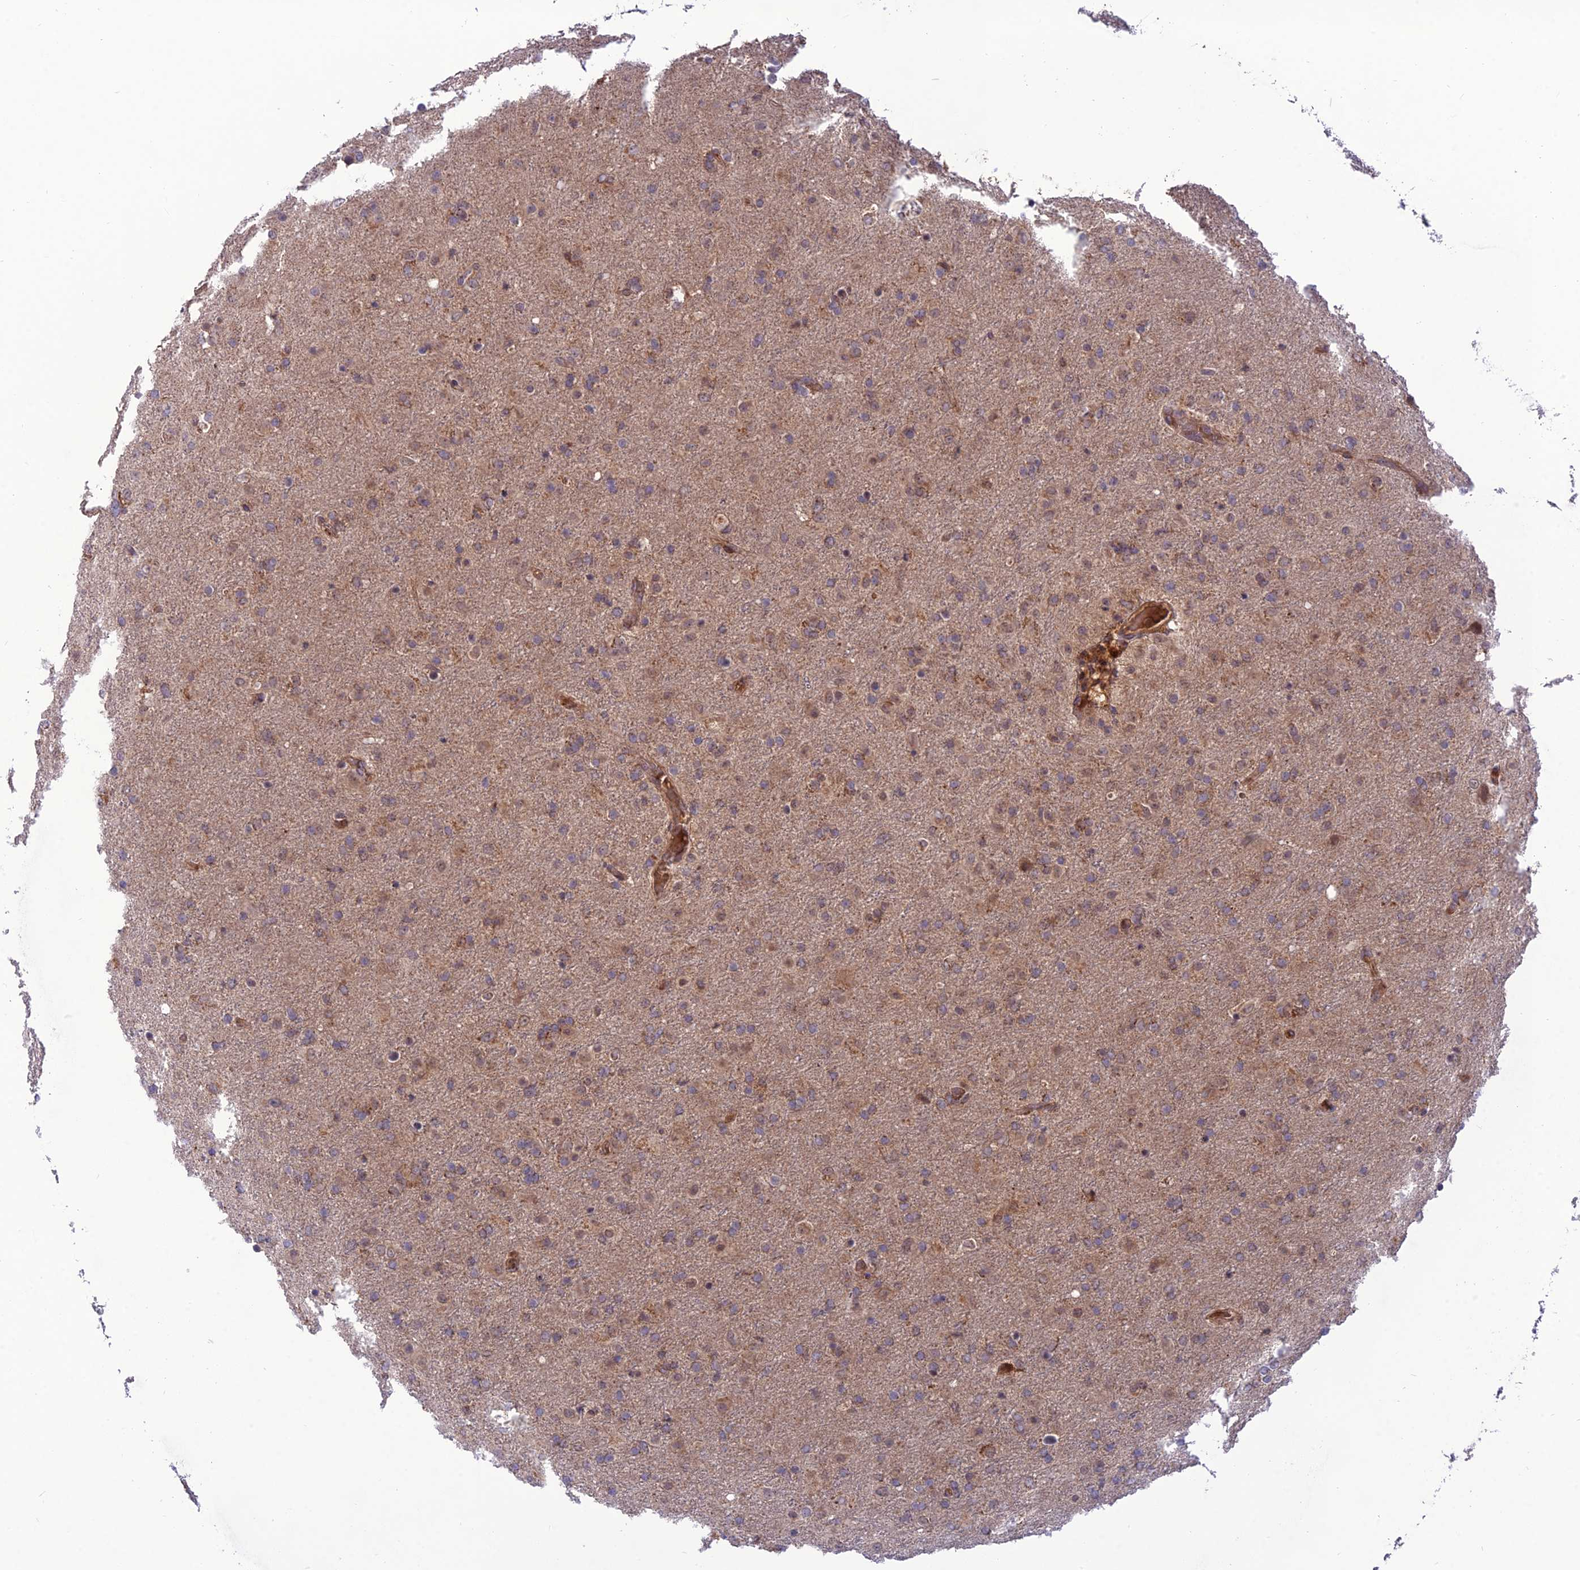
{"staining": {"intensity": "weak", "quantity": "25%-75%", "location": "cytoplasmic/membranous"}, "tissue": "glioma", "cell_type": "Tumor cells", "image_type": "cancer", "snomed": [{"axis": "morphology", "description": "Glioma, malignant, Low grade"}, {"axis": "topography", "description": "Brain"}], "caption": "Tumor cells demonstrate low levels of weak cytoplasmic/membranous staining in approximately 25%-75% of cells in malignant glioma (low-grade). (DAB IHC with brightfield microscopy, high magnification).", "gene": "NDUFC1", "patient": {"sex": "male", "age": 65}}